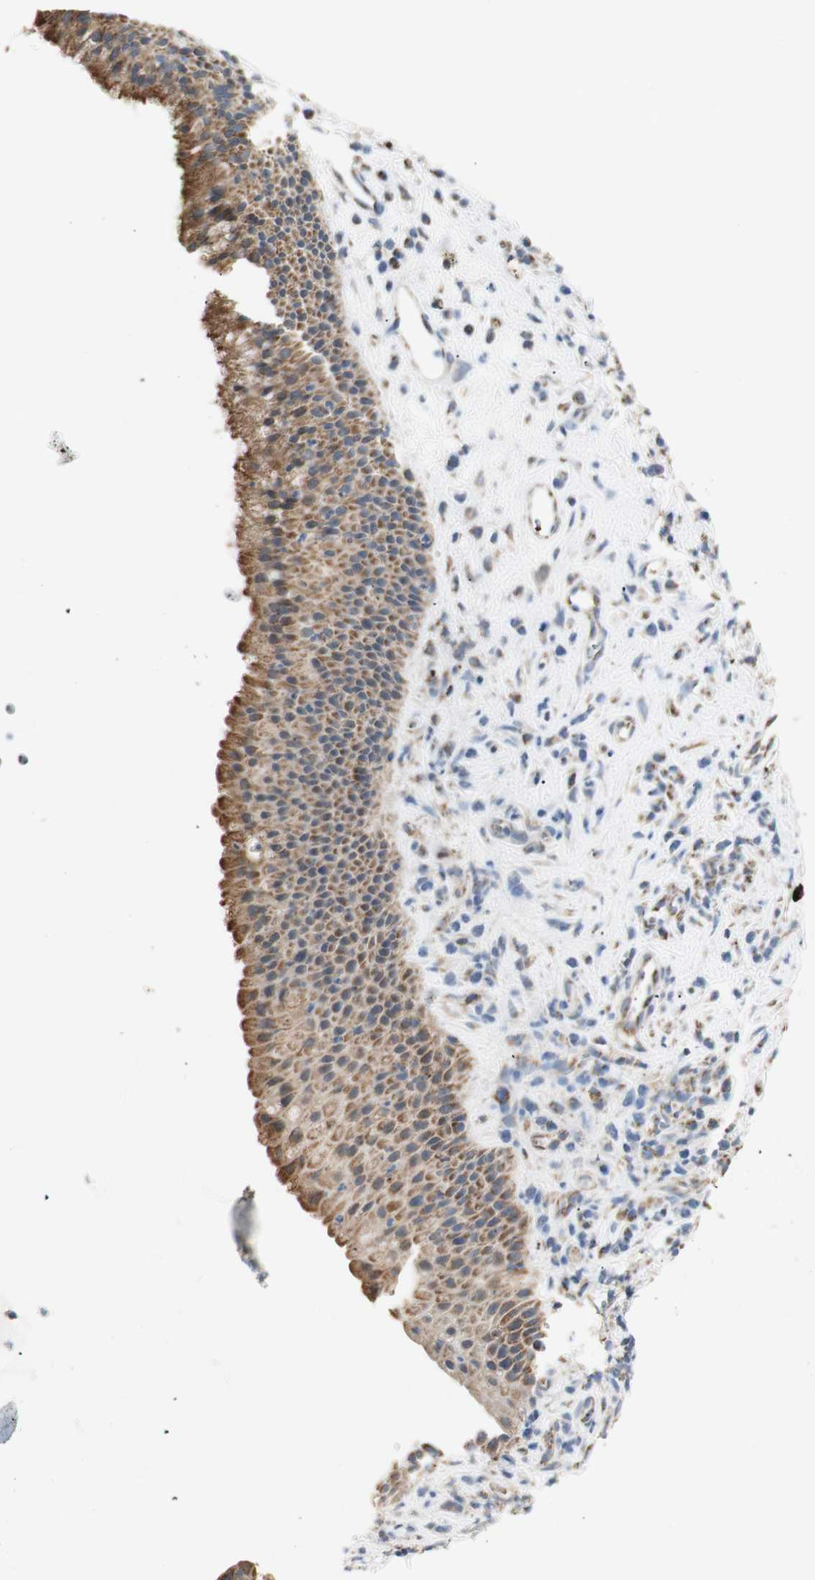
{"staining": {"intensity": "moderate", "quantity": ">75%", "location": "cytoplasmic/membranous"}, "tissue": "nasopharynx", "cell_type": "Respiratory epithelial cells", "image_type": "normal", "snomed": [{"axis": "morphology", "description": "Normal tissue, NOS"}, {"axis": "topography", "description": "Nasopharynx"}], "caption": "Nasopharynx stained with DAB (3,3'-diaminobenzidine) immunohistochemistry demonstrates medium levels of moderate cytoplasmic/membranous positivity in about >75% of respiratory epithelial cells. Nuclei are stained in blue.", "gene": "LETM1", "patient": {"sex": "female", "age": 51}}